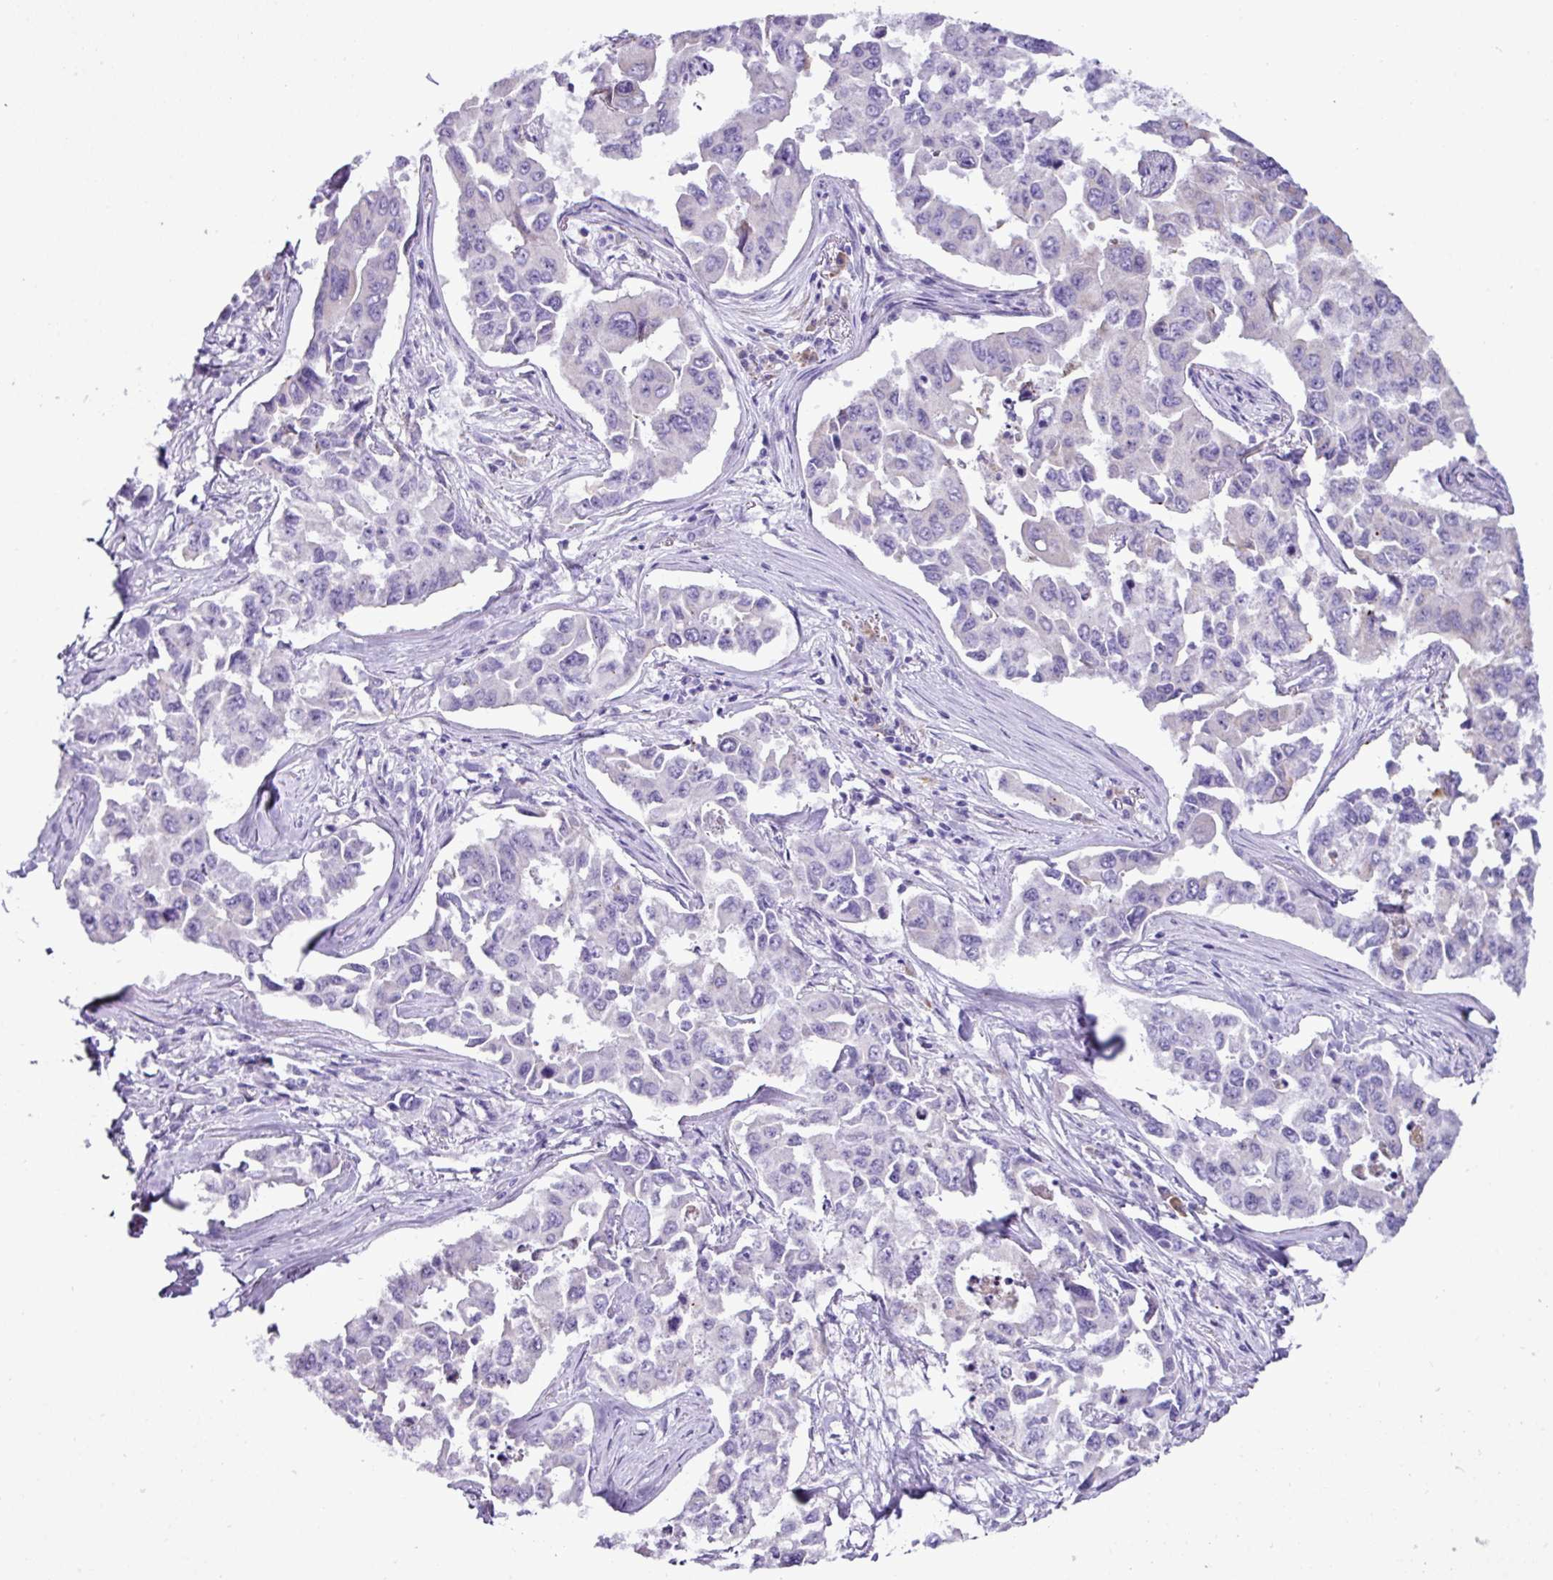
{"staining": {"intensity": "negative", "quantity": "none", "location": "none"}, "tissue": "lung cancer", "cell_type": "Tumor cells", "image_type": "cancer", "snomed": [{"axis": "morphology", "description": "Adenocarcinoma, NOS"}, {"axis": "topography", "description": "Lung"}], "caption": "This is an immunohistochemistry (IHC) micrograph of lung cancer (adenocarcinoma). There is no positivity in tumor cells.", "gene": "RGS21", "patient": {"sex": "male", "age": 64}}